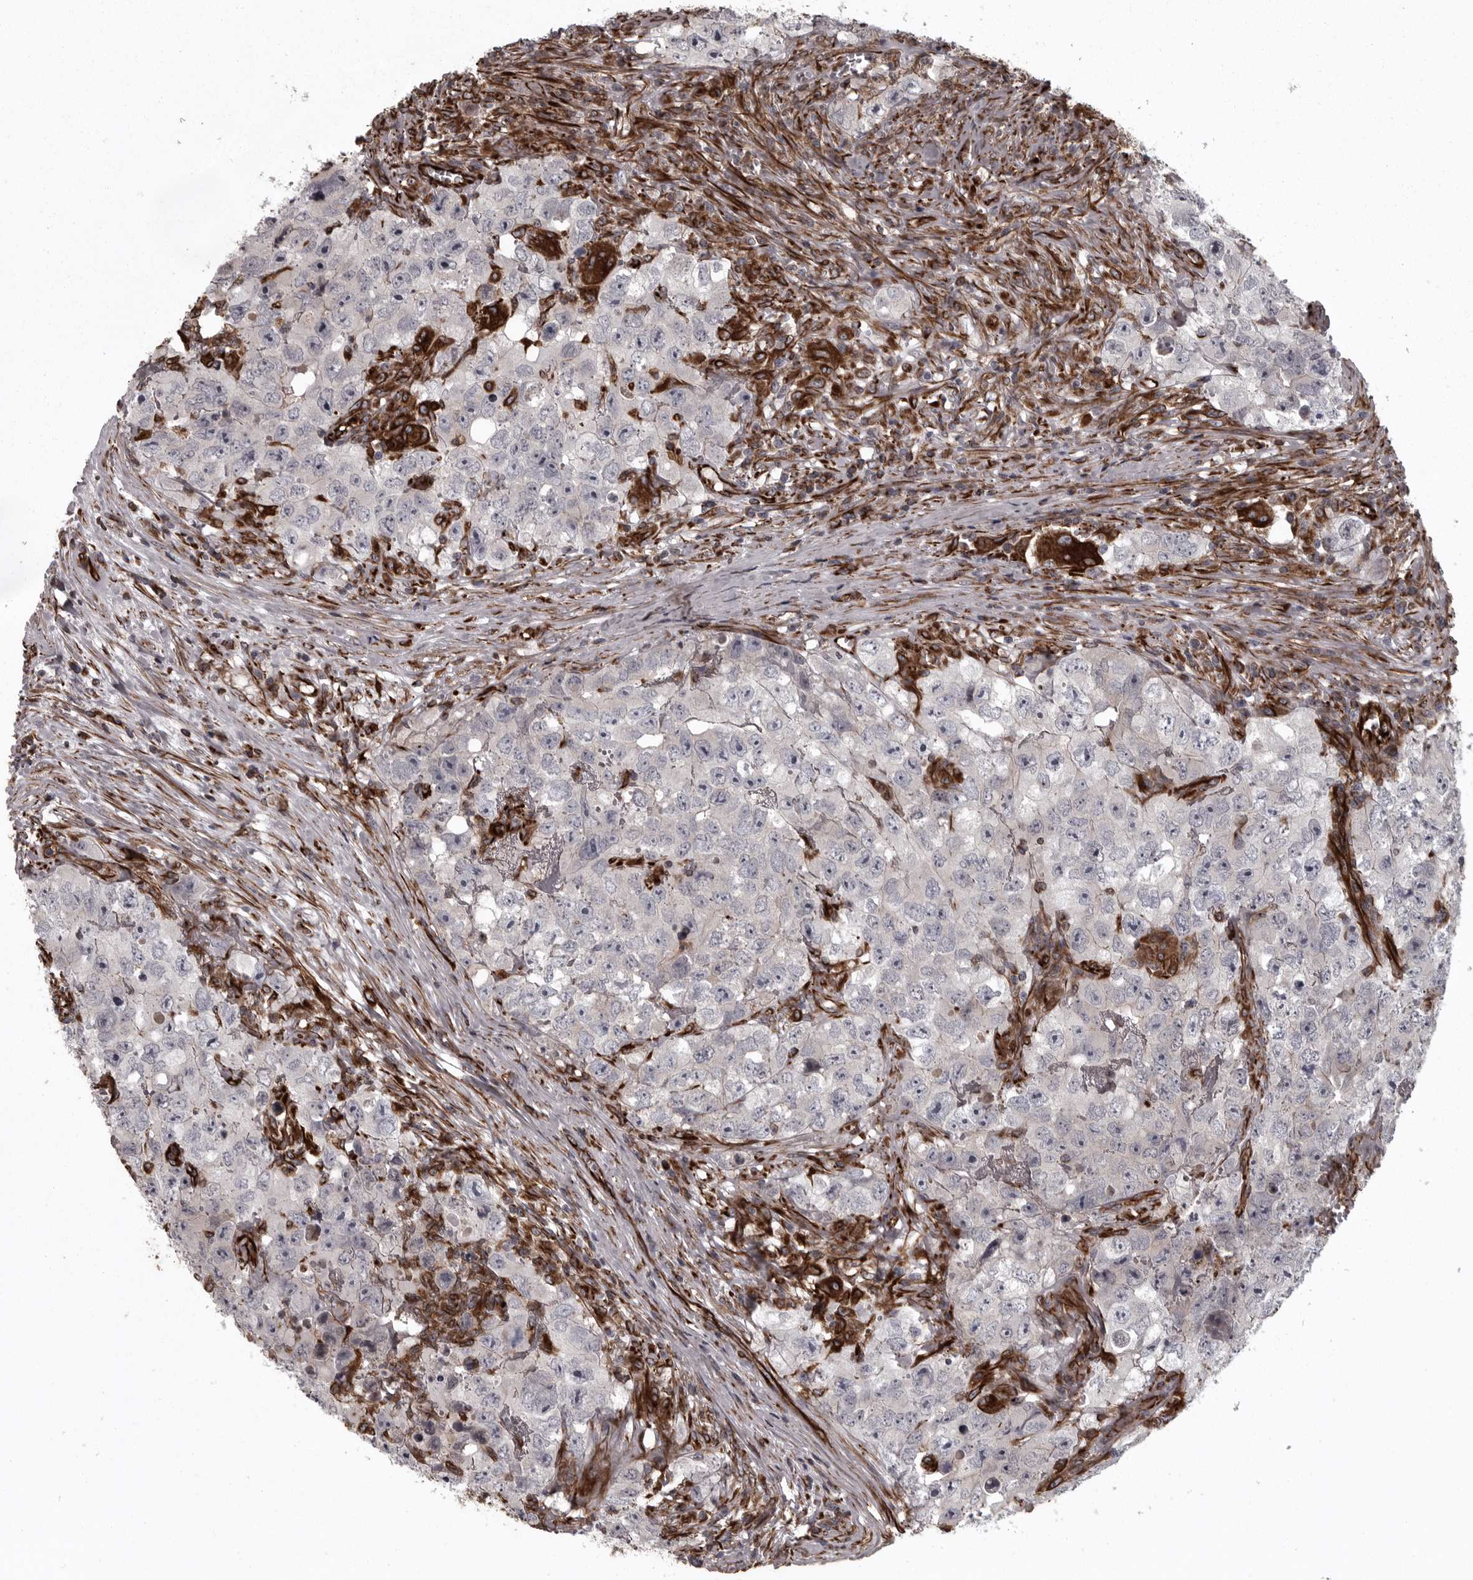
{"staining": {"intensity": "negative", "quantity": "none", "location": "none"}, "tissue": "testis cancer", "cell_type": "Tumor cells", "image_type": "cancer", "snomed": [{"axis": "morphology", "description": "Seminoma, NOS"}, {"axis": "morphology", "description": "Carcinoma, Embryonal, NOS"}, {"axis": "topography", "description": "Testis"}], "caption": "Immunohistochemistry photomicrograph of human testis cancer (seminoma) stained for a protein (brown), which displays no expression in tumor cells.", "gene": "FAAP100", "patient": {"sex": "male", "age": 43}}